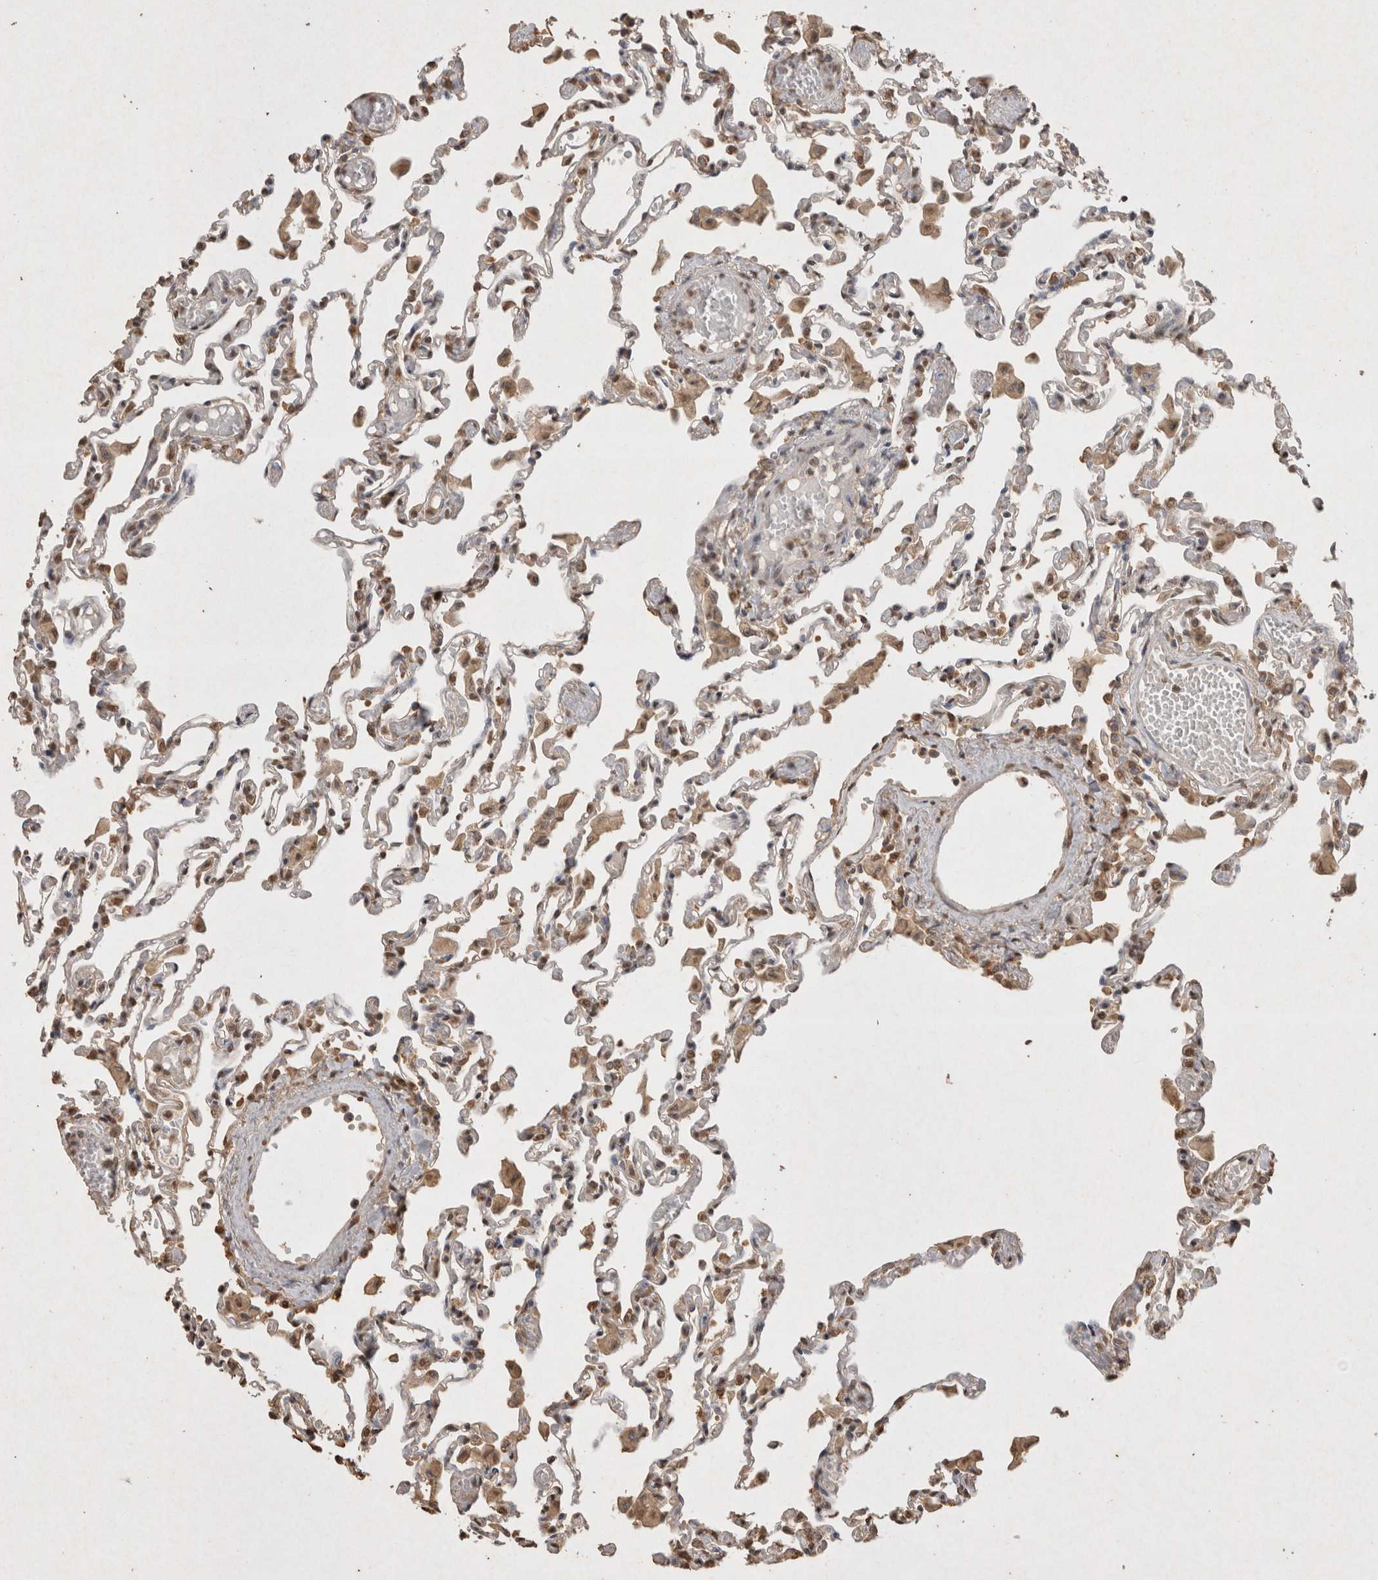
{"staining": {"intensity": "moderate", "quantity": "<25%", "location": "cytoplasmic/membranous,nuclear"}, "tissue": "lung", "cell_type": "Alveolar cells", "image_type": "normal", "snomed": [{"axis": "morphology", "description": "Normal tissue, NOS"}, {"axis": "topography", "description": "Bronchus"}, {"axis": "topography", "description": "Lung"}], "caption": "Moderate cytoplasmic/membranous,nuclear protein expression is seen in approximately <25% of alveolar cells in lung. (IHC, brightfield microscopy, high magnification).", "gene": "MLX", "patient": {"sex": "female", "age": 49}}